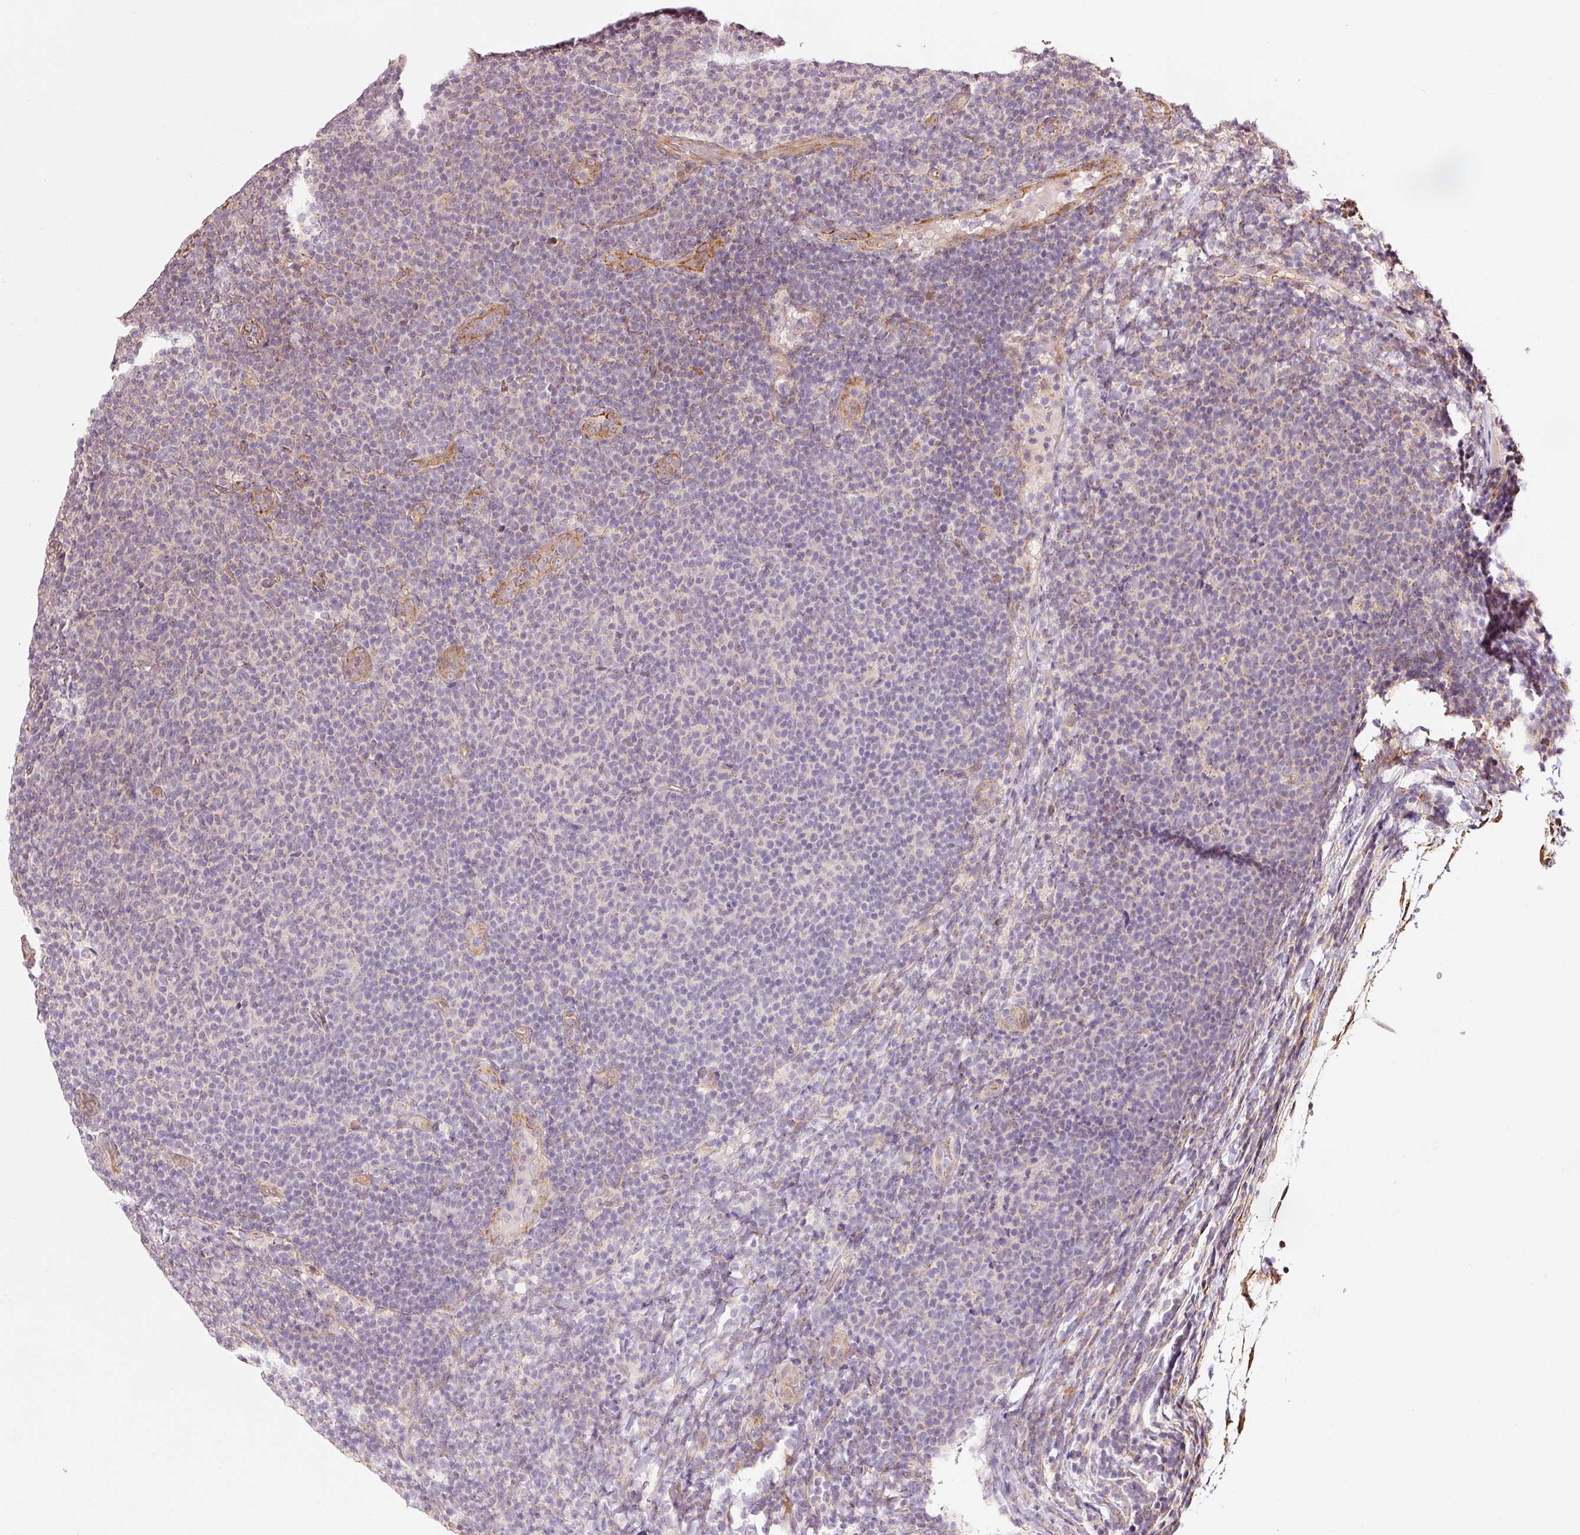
{"staining": {"intensity": "negative", "quantity": "none", "location": "none"}, "tissue": "lymphoma", "cell_type": "Tumor cells", "image_type": "cancer", "snomed": [{"axis": "morphology", "description": "Malignant lymphoma, non-Hodgkin's type, Low grade"}, {"axis": "topography", "description": "Lymph node"}], "caption": "Image shows no significant protein staining in tumor cells of lymphoma.", "gene": "ETF1", "patient": {"sex": "male", "age": 66}}